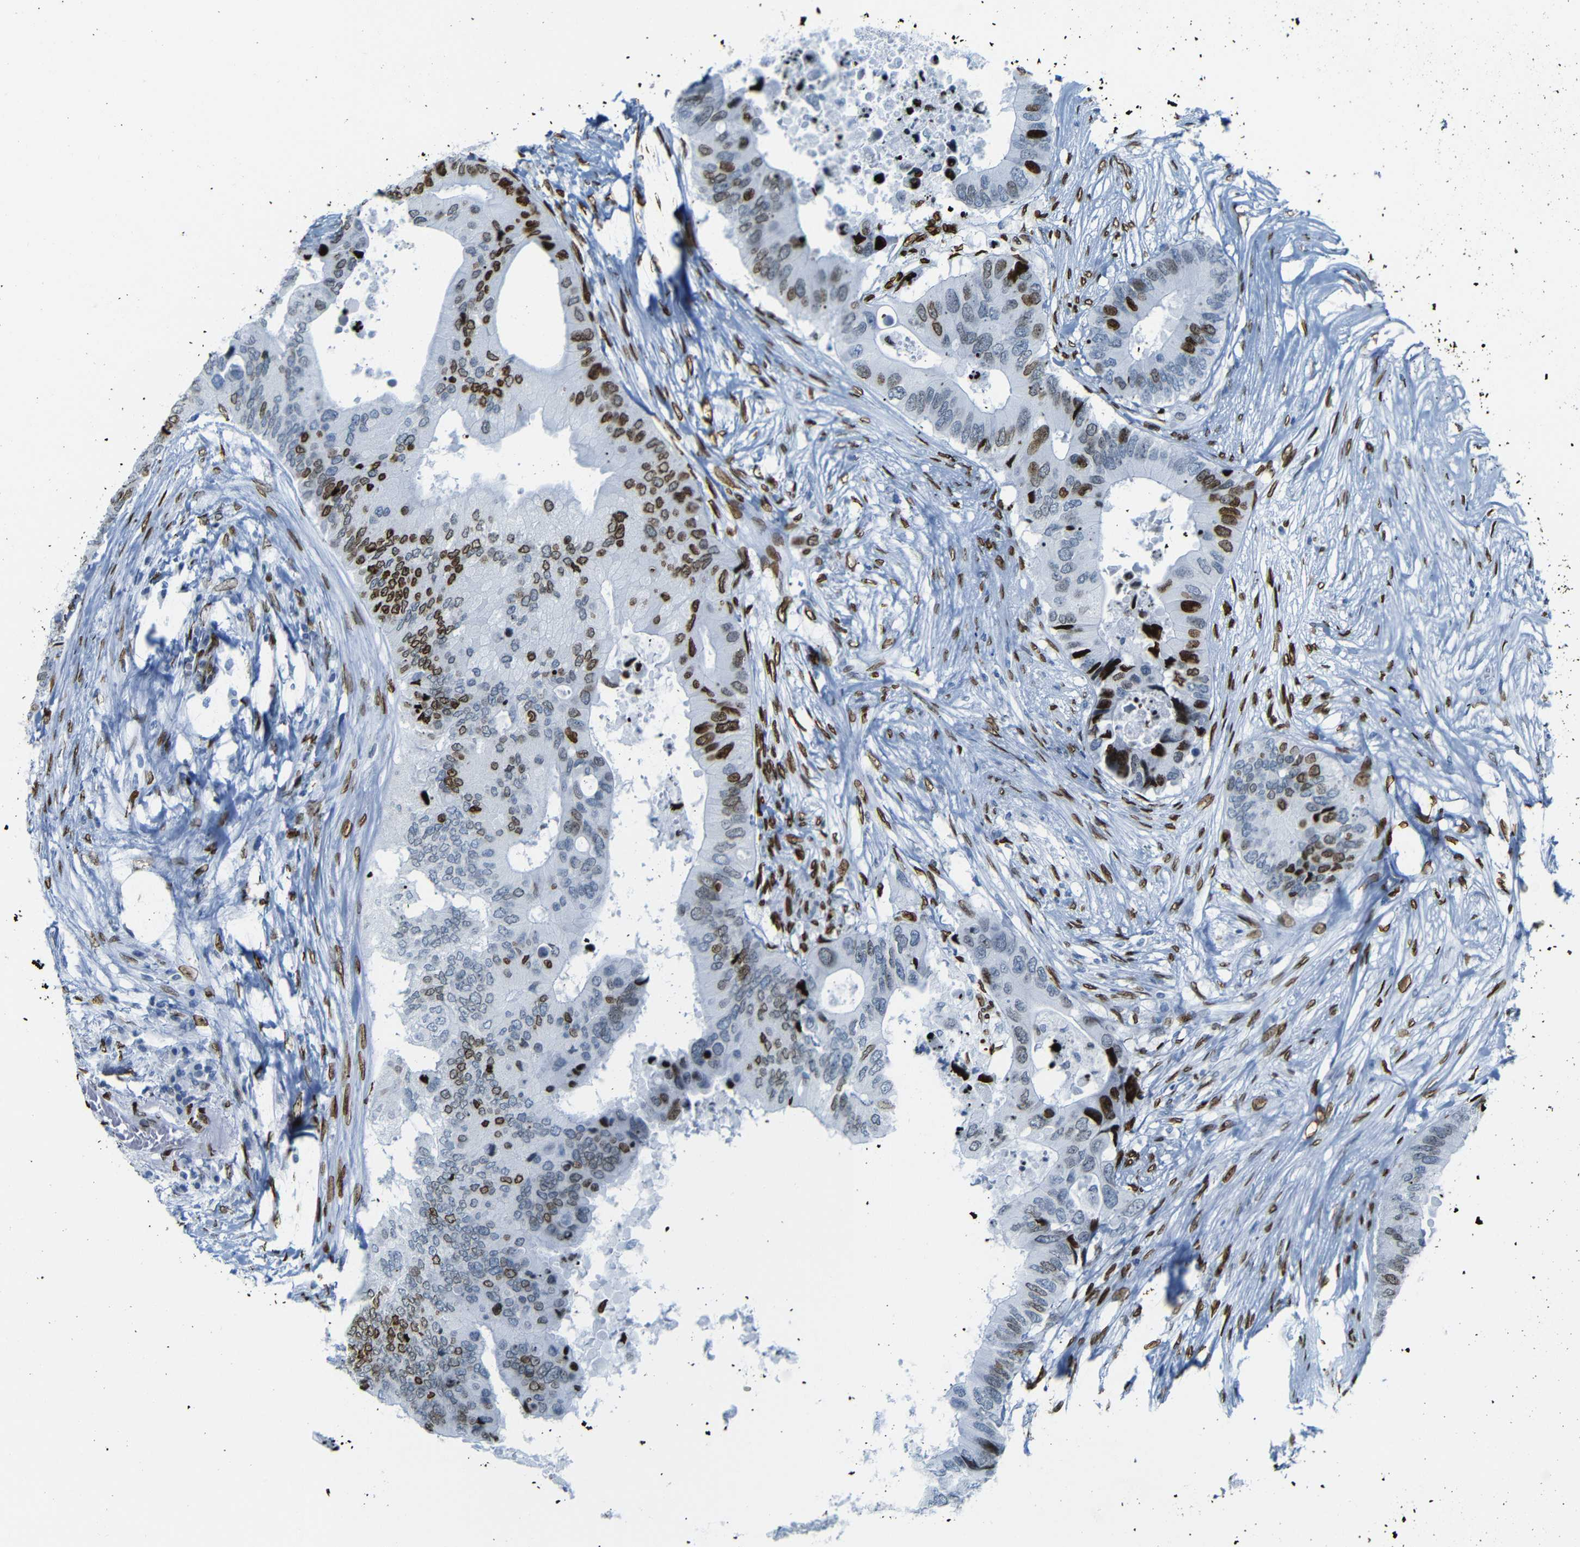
{"staining": {"intensity": "strong", "quantity": "25%-75%", "location": "nuclear"}, "tissue": "colorectal cancer", "cell_type": "Tumor cells", "image_type": "cancer", "snomed": [{"axis": "morphology", "description": "Adenocarcinoma, NOS"}, {"axis": "topography", "description": "Colon"}], "caption": "Approximately 25%-75% of tumor cells in colorectal adenocarcinoma show strong nuclear protein staining as visualized by brown immunohistochemical staining.", "gene": "NPIPB15", "patient": {"sex": "male", "age": 71}}